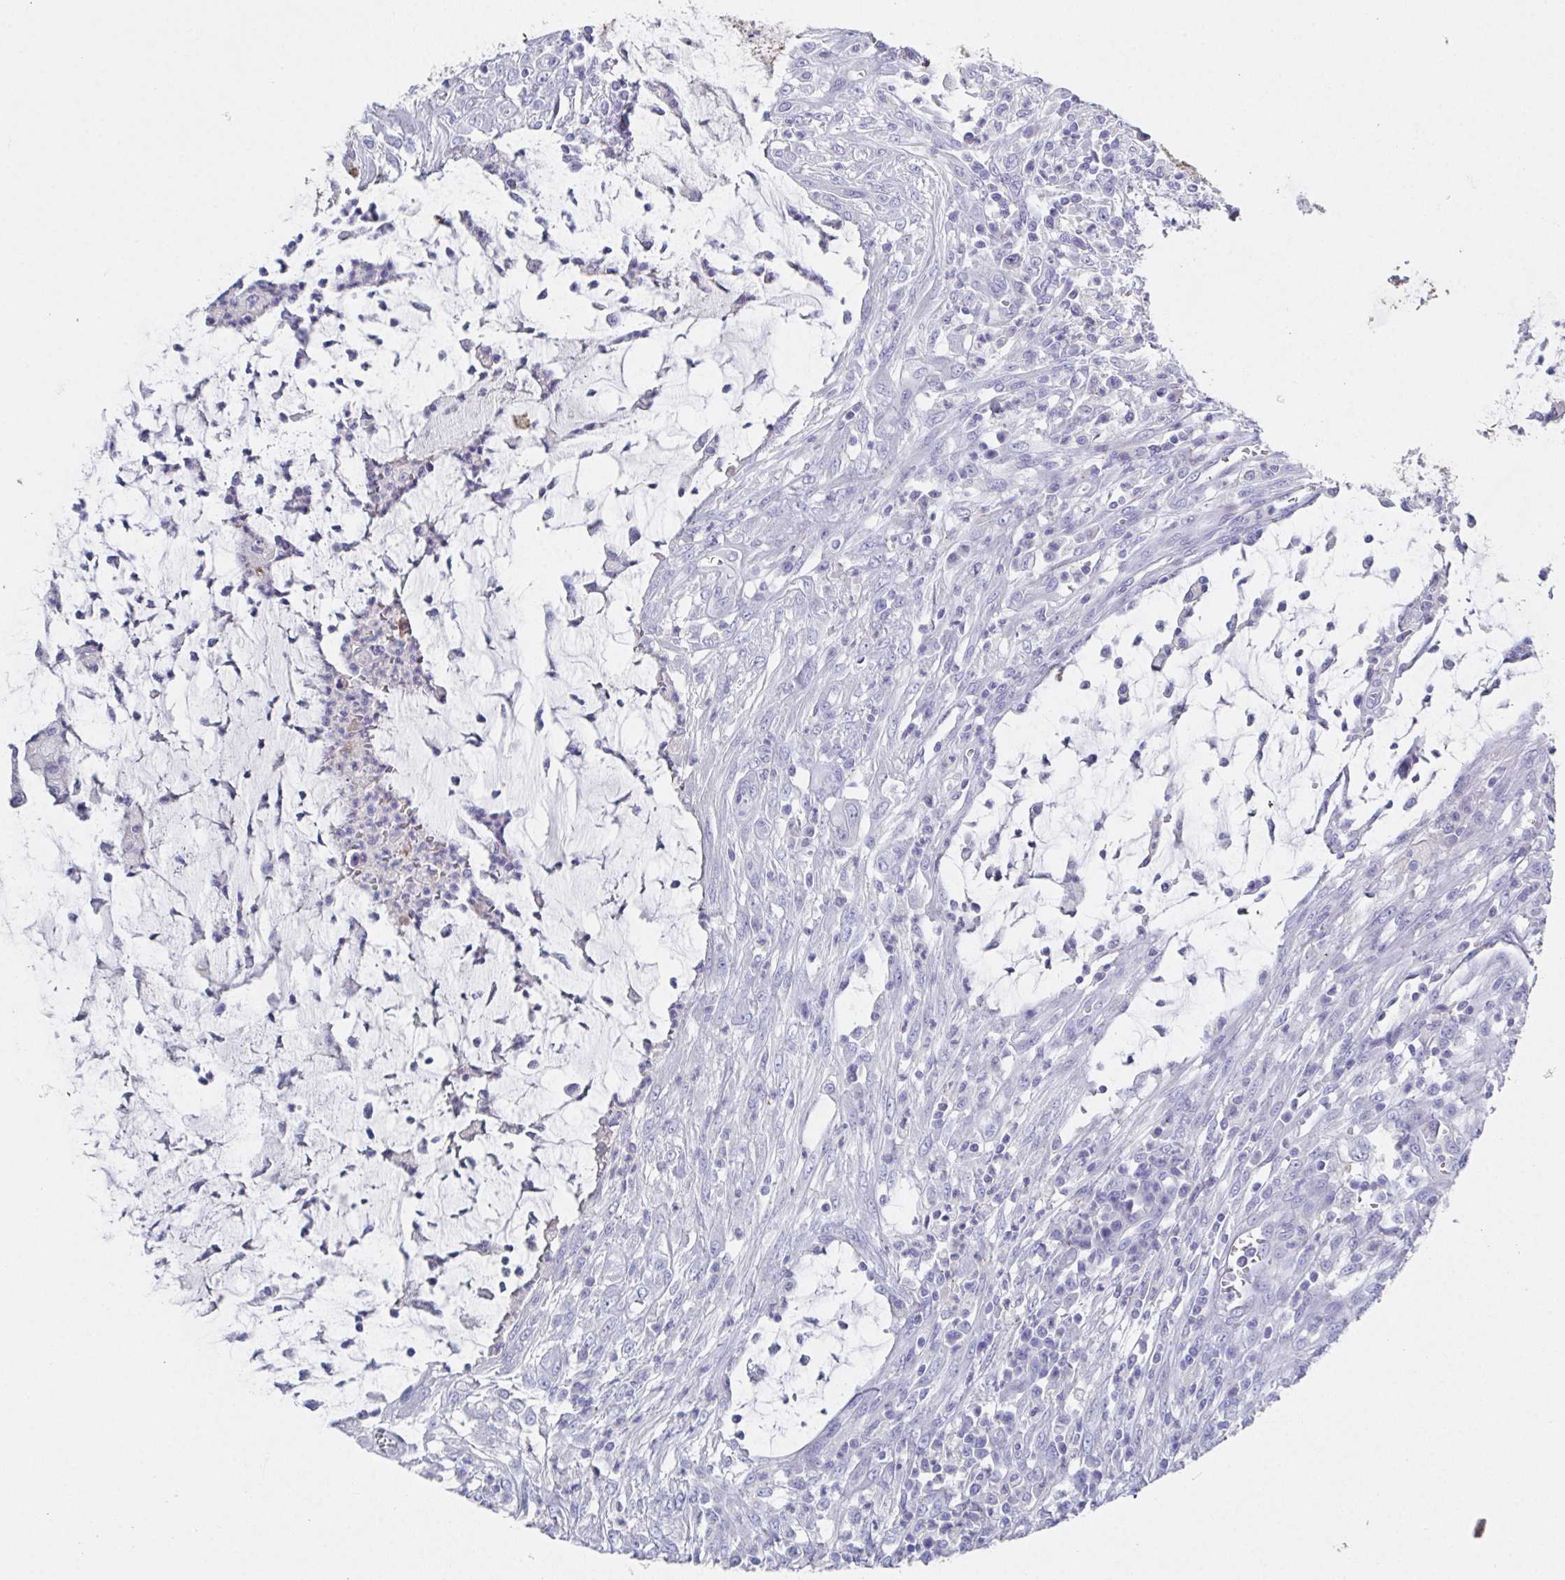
{"staining": {"intensity": "negative", "quantity": "none", "location": "none"}, "tissue": "colorectal cancer", "cell_type": "Tumor cells", "image_type": "cancer", "snomed": [{"axis": "morphology", "description": "Adenocarcinoma, NOS"}, {"axis": "topography", "description": "Colon"}], "caption": "Tumor cells show no significant protein expression in colorectal cancer (adenocarcinoma).", "gene": "SSC4D", "patient": {"sex": "male", "age": 65}}